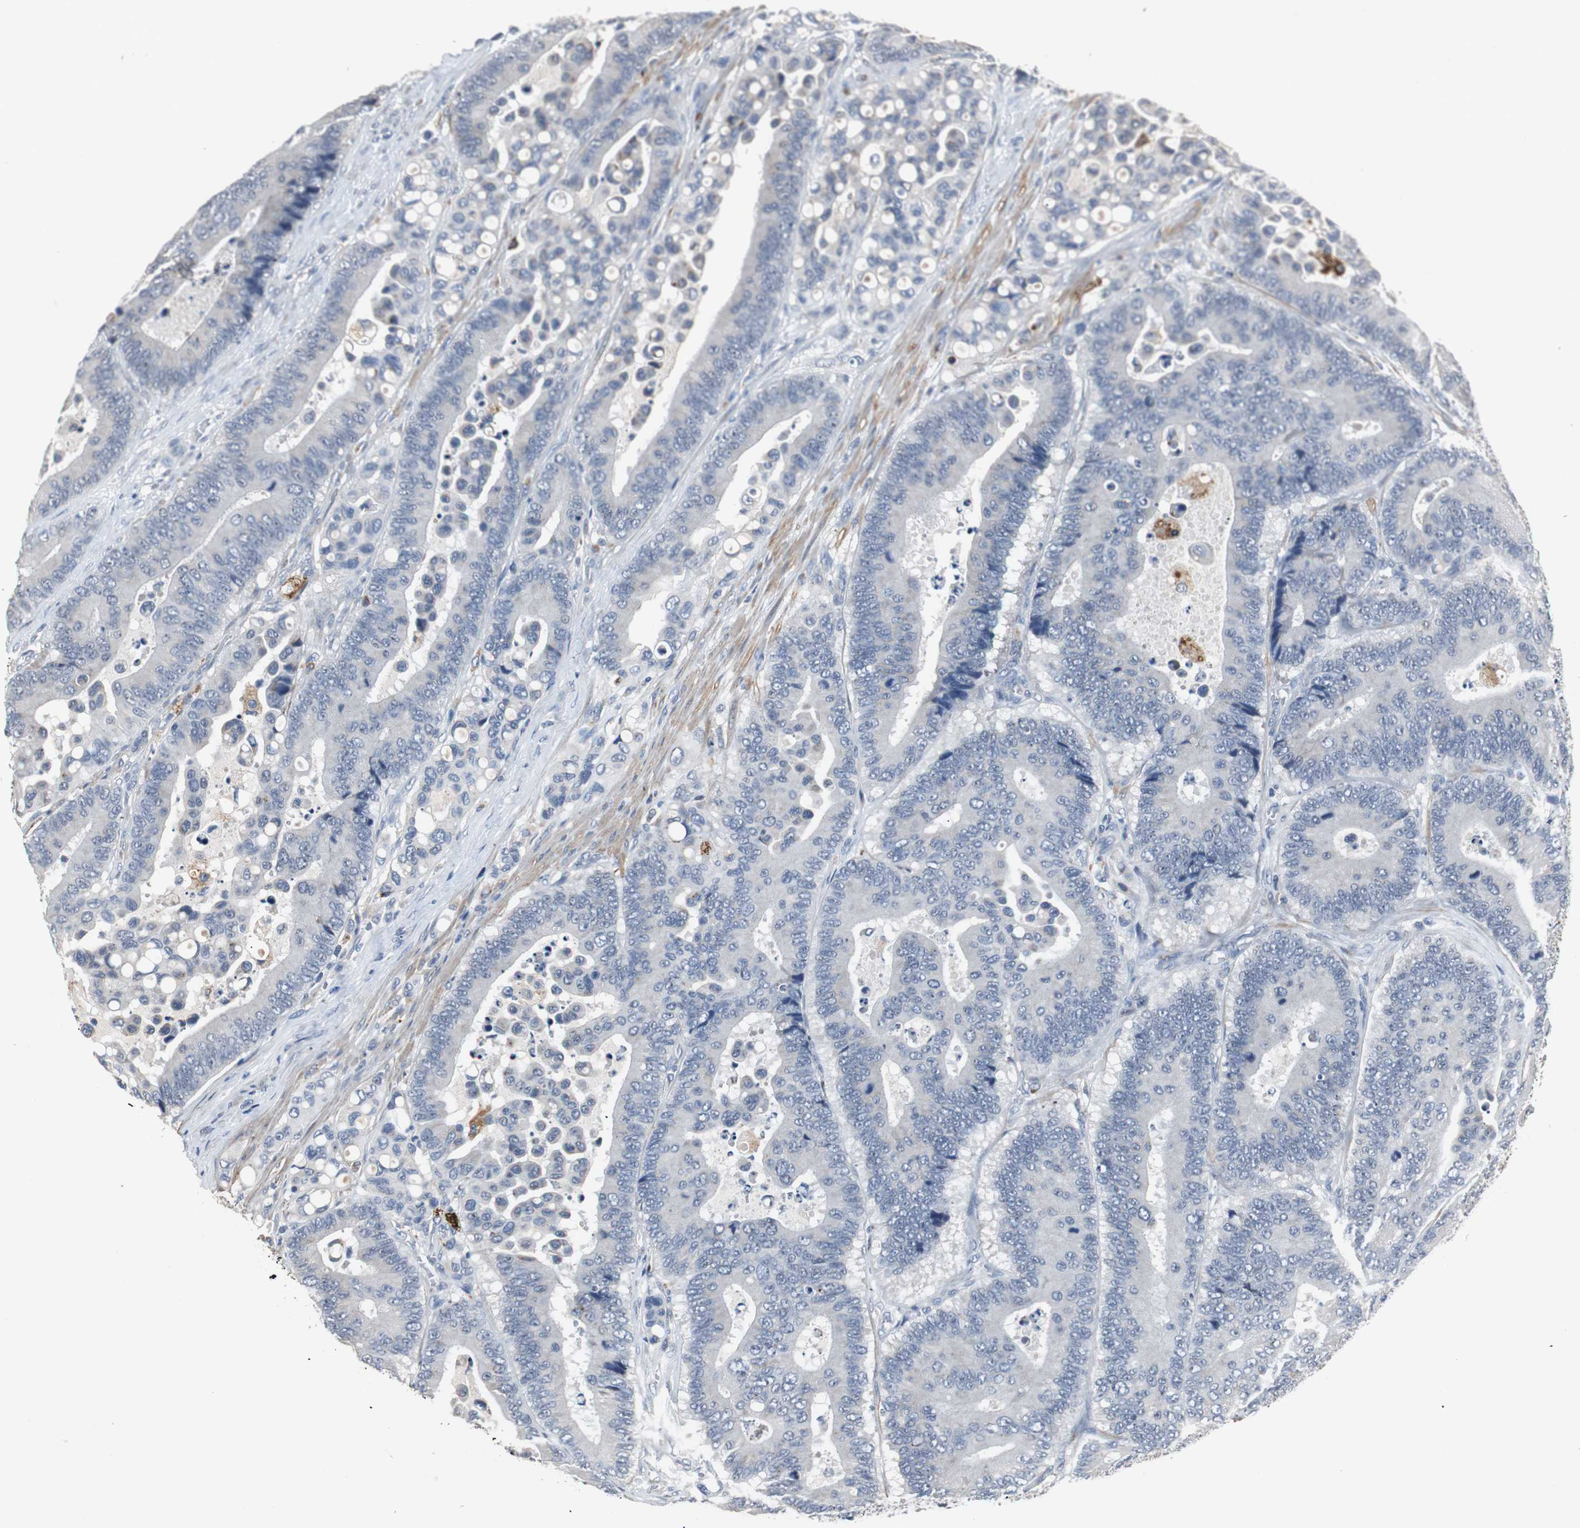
{"staining": {"intensity": "negative", "quantity": "none", "location": "none"}, "tissue": "colorectal cancer", "cell_type": "Tumor cells", "image_type": "cancer", "snomed": [{"axis": "morphology", "description": "Normal tissue, NOS"}, {"axis": "morphology", "description": "Adenocarcinoma, NOS"}, {"axis": "topography", "description": "Colon"}], "caption": "Immunohistochemistry photomicrograph of neoplastic tissue: adenocarcinoma (colorectal) stained with DAB (3,3'-diaminobenzidine) demonstrates no significant protein positivity in tumor cells. (DAB (3,3'-diaminobenzidine) immunohistochemistry (IHC), high magnification).", "gene": "PCYT1B", "patient": {"sex": "male", "age": 82}}